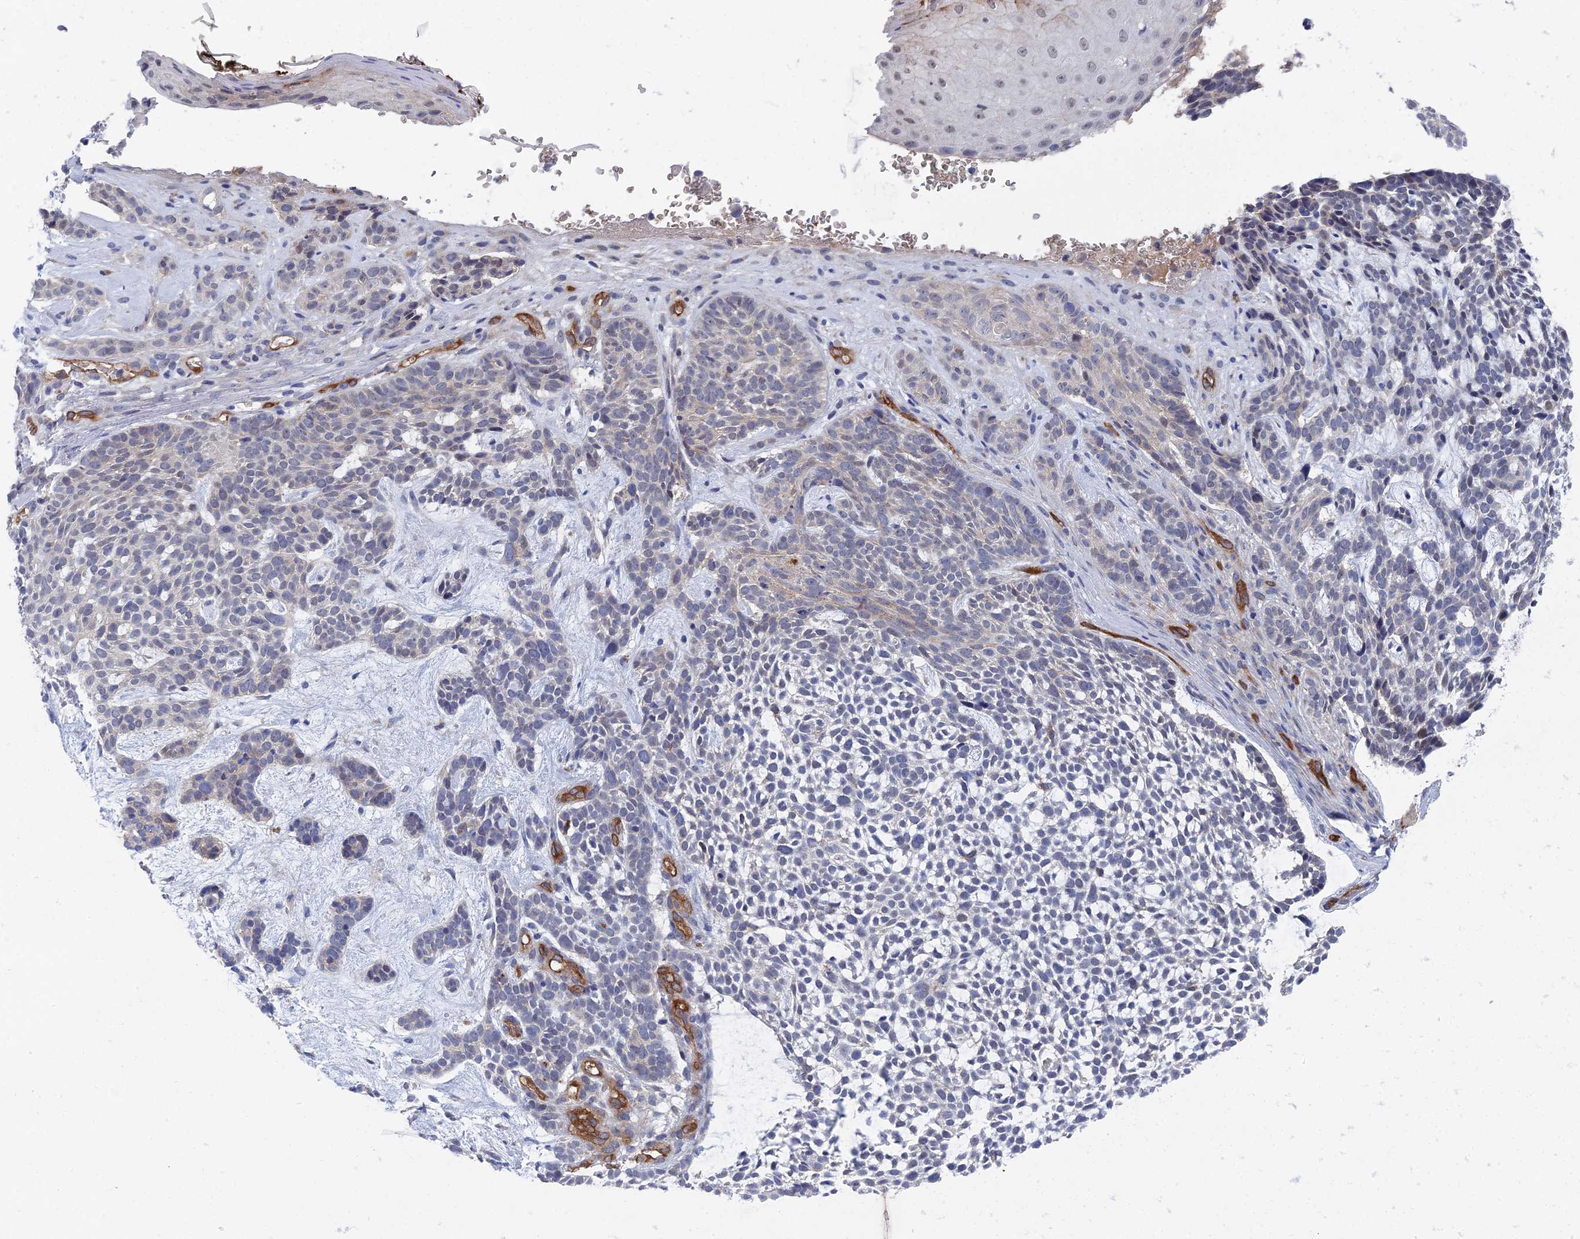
{"staining": {"intensity": "negative", "quantity": "none", "location": "none"}, "tissue": "skin cancer", "cell_type": "Tumor cells", "image_type": "cancer", "snomed": [{"axis": "morphology", "description": "Basal cell carcinoma"}, {"axis": "topography", "description": "Skin"}], "caption": "Tumor cells show no significant protein expression in skin cancer.", "gene": "ARAP3", "patient": {"sex": "male", "age": 71}}